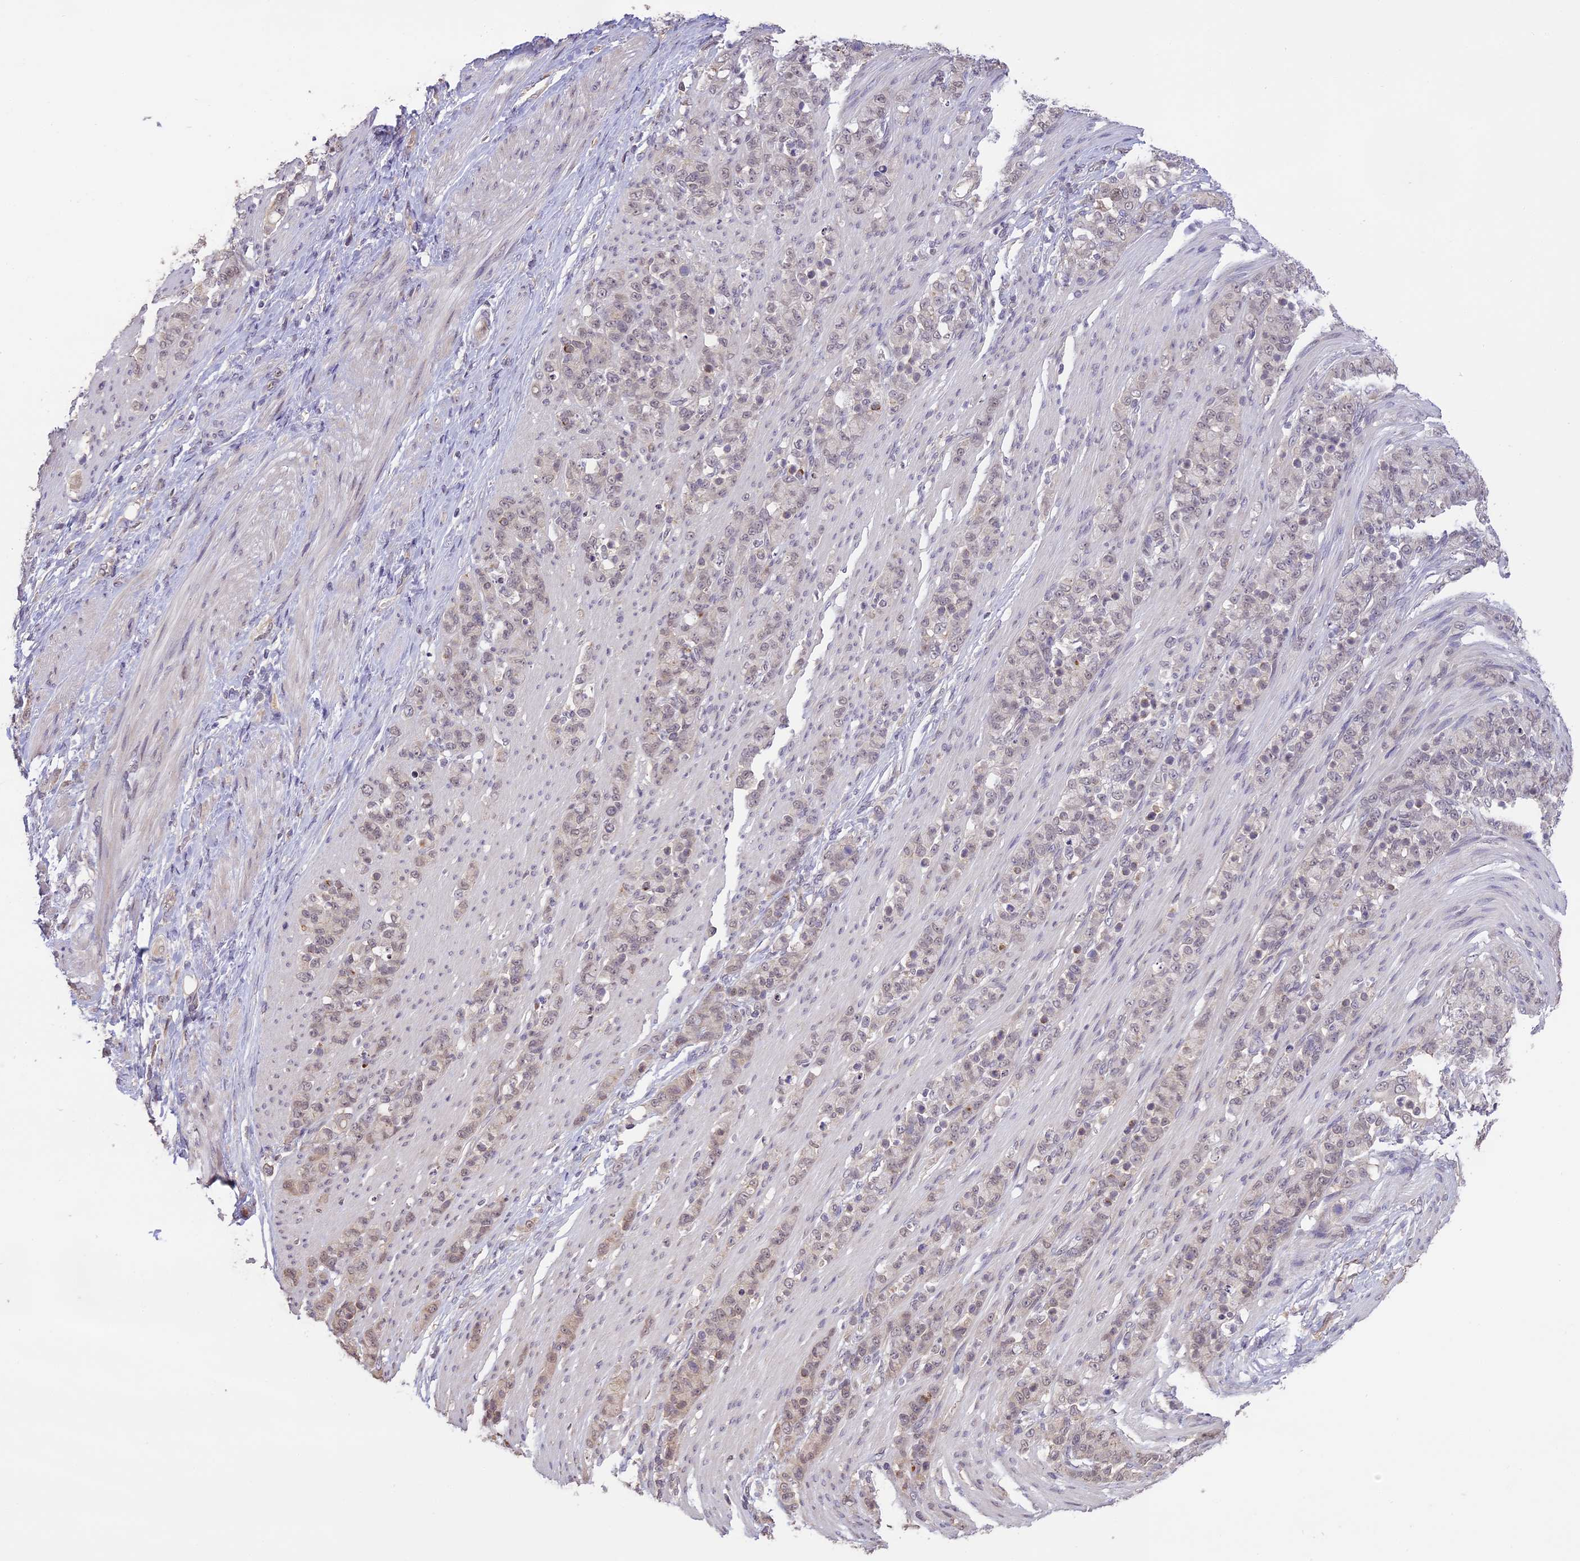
{"staining": {"intensity": "weak", "quantity": "25%-75%", "location": "nuclear"}, "tissue": "stomach cancer", "cell_type": "Tumor cells", "image_type": "cancer", "snomed": [{"axis": "morphology", "description": "Adenocarcinoma, NOS"}, {"axis": "topography", "description": "Stomach"}], "caption": "An IHC image of neoplastic tissue is shown. Protein staining in brown highlights weak nuclear positivity in stomach cancer within tumor cells. The staining was performed using DAB (3,3'-diaminobenzidine) to visualize the protein expression in brown, while the nuclei were stained in blue with hematoxylin (Magnification: 20x).", "gene": "TIGD7", "patient": {"sex": "female", "age": 79}}